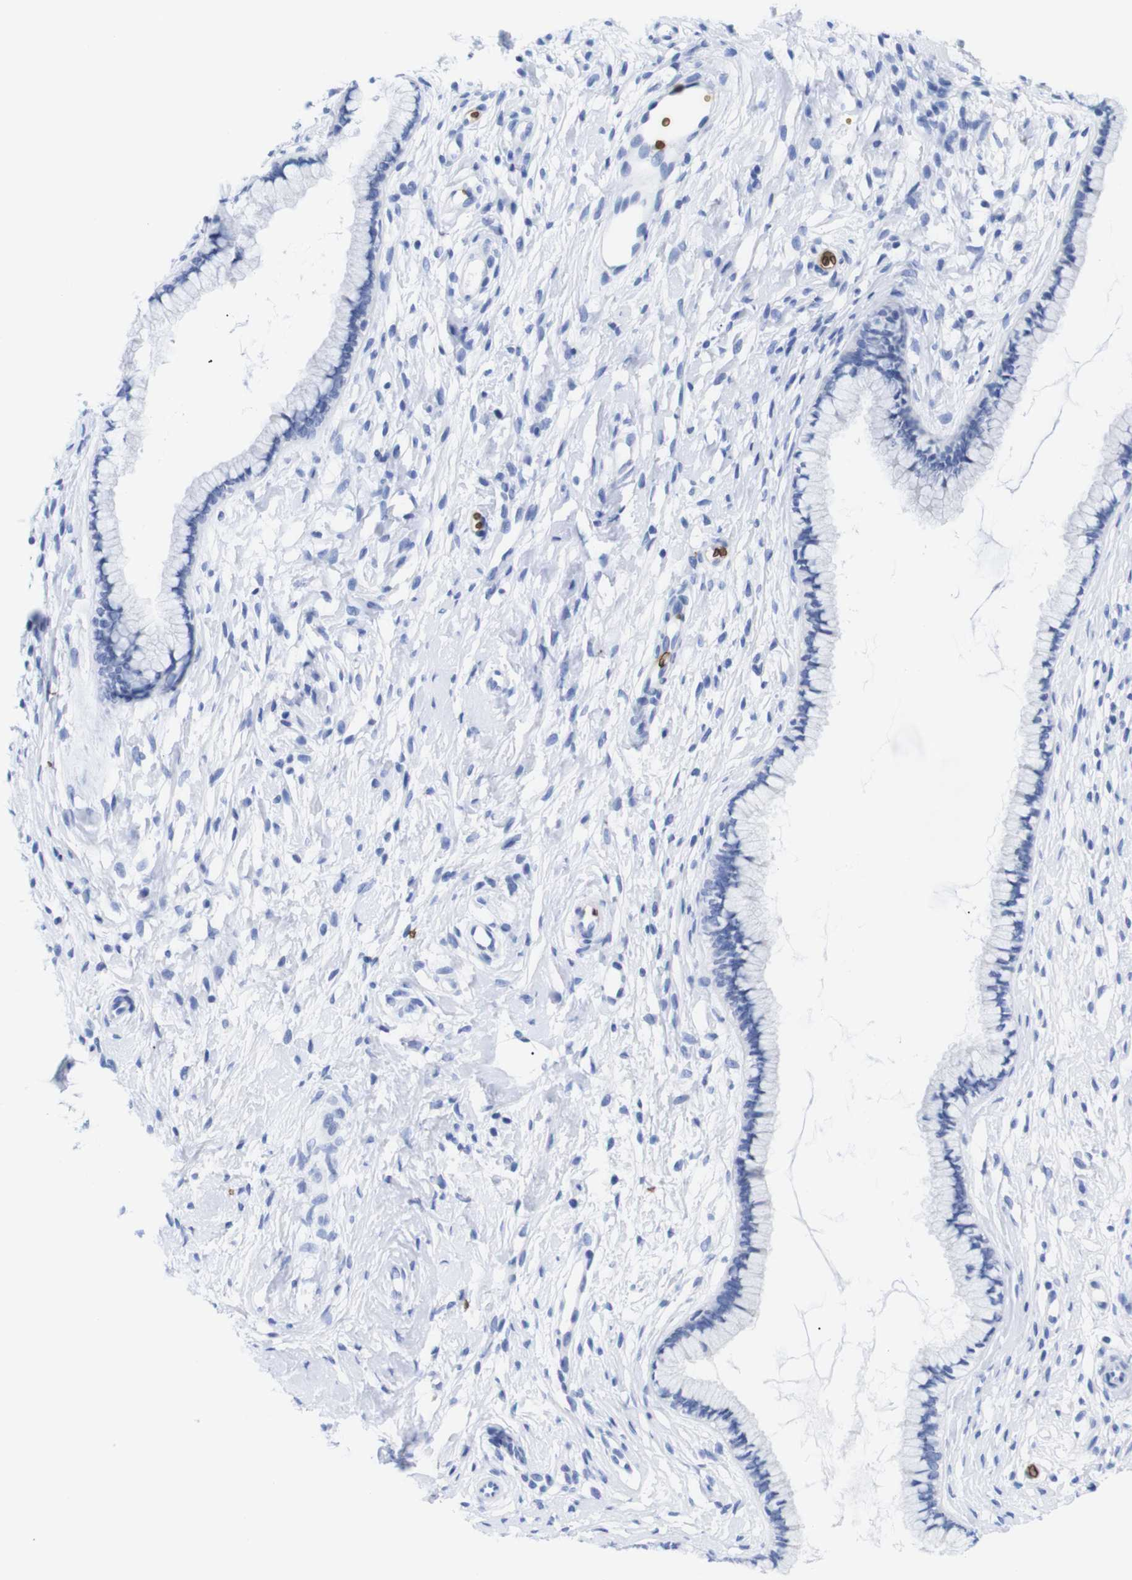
{"staining": {"intensity": "negative", "quantity": "none", "location": "none"}, "tissue": "cervix", "cell_type": "Glandular cells", "image_type": "normal", "snomed": [{"axis": "morphology", "description": "Normal tissue, NOS"}, {"axis": "topography", "description": "Cervix"}], "caption": "This is an immunohistochemistry (IHC) histopathology image of unremarkable human cervix. There is no positivity in glandular cells.", "gene": "S1PR2", "patient": {"sex": "female", "age": 65}}